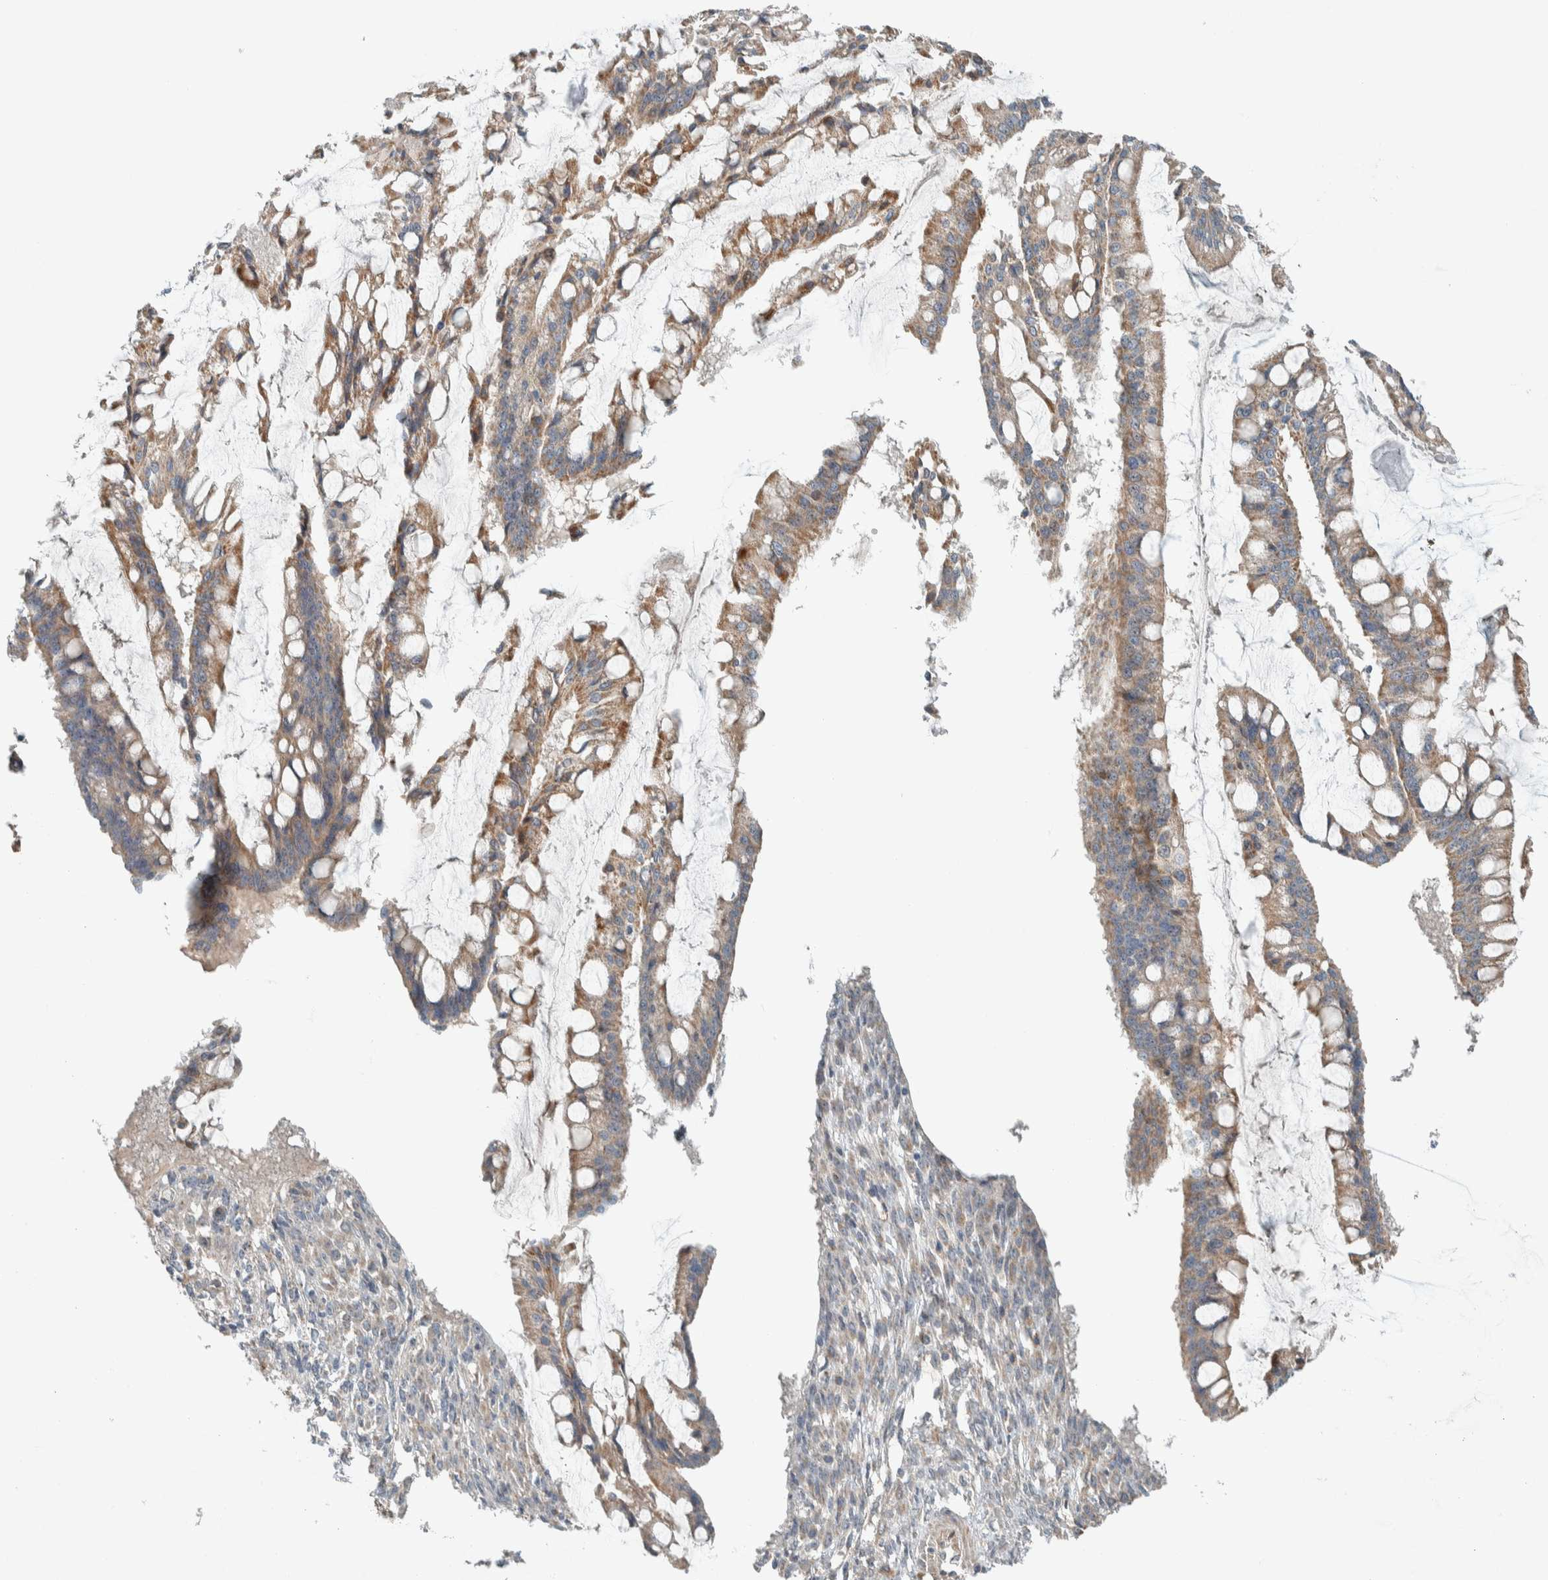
{"staining": {"intensity": "moderate", "quantity": ">75%", "location": "cytoplasmic/membranous"}, "tissue": "ovarian cancer", "cell_type": "Tumor cells", "image_type": "cancer", "snomed": [{"axis": "morphology", "description": "Cystadenocarcinoma, mucinous, NOS"}, {"axis": "topography", "description": "Ovary"}], "caption": "Mucinous cystadenocarcinoma (ovarian) stained with DAB immunohistochemistry demonstrates medium levels of moderate cytoplasmic/membranous staining in about >75% of tumor cells.", "gene": "SLFN12L", "patient": {"sex": "female", "age": 73}}